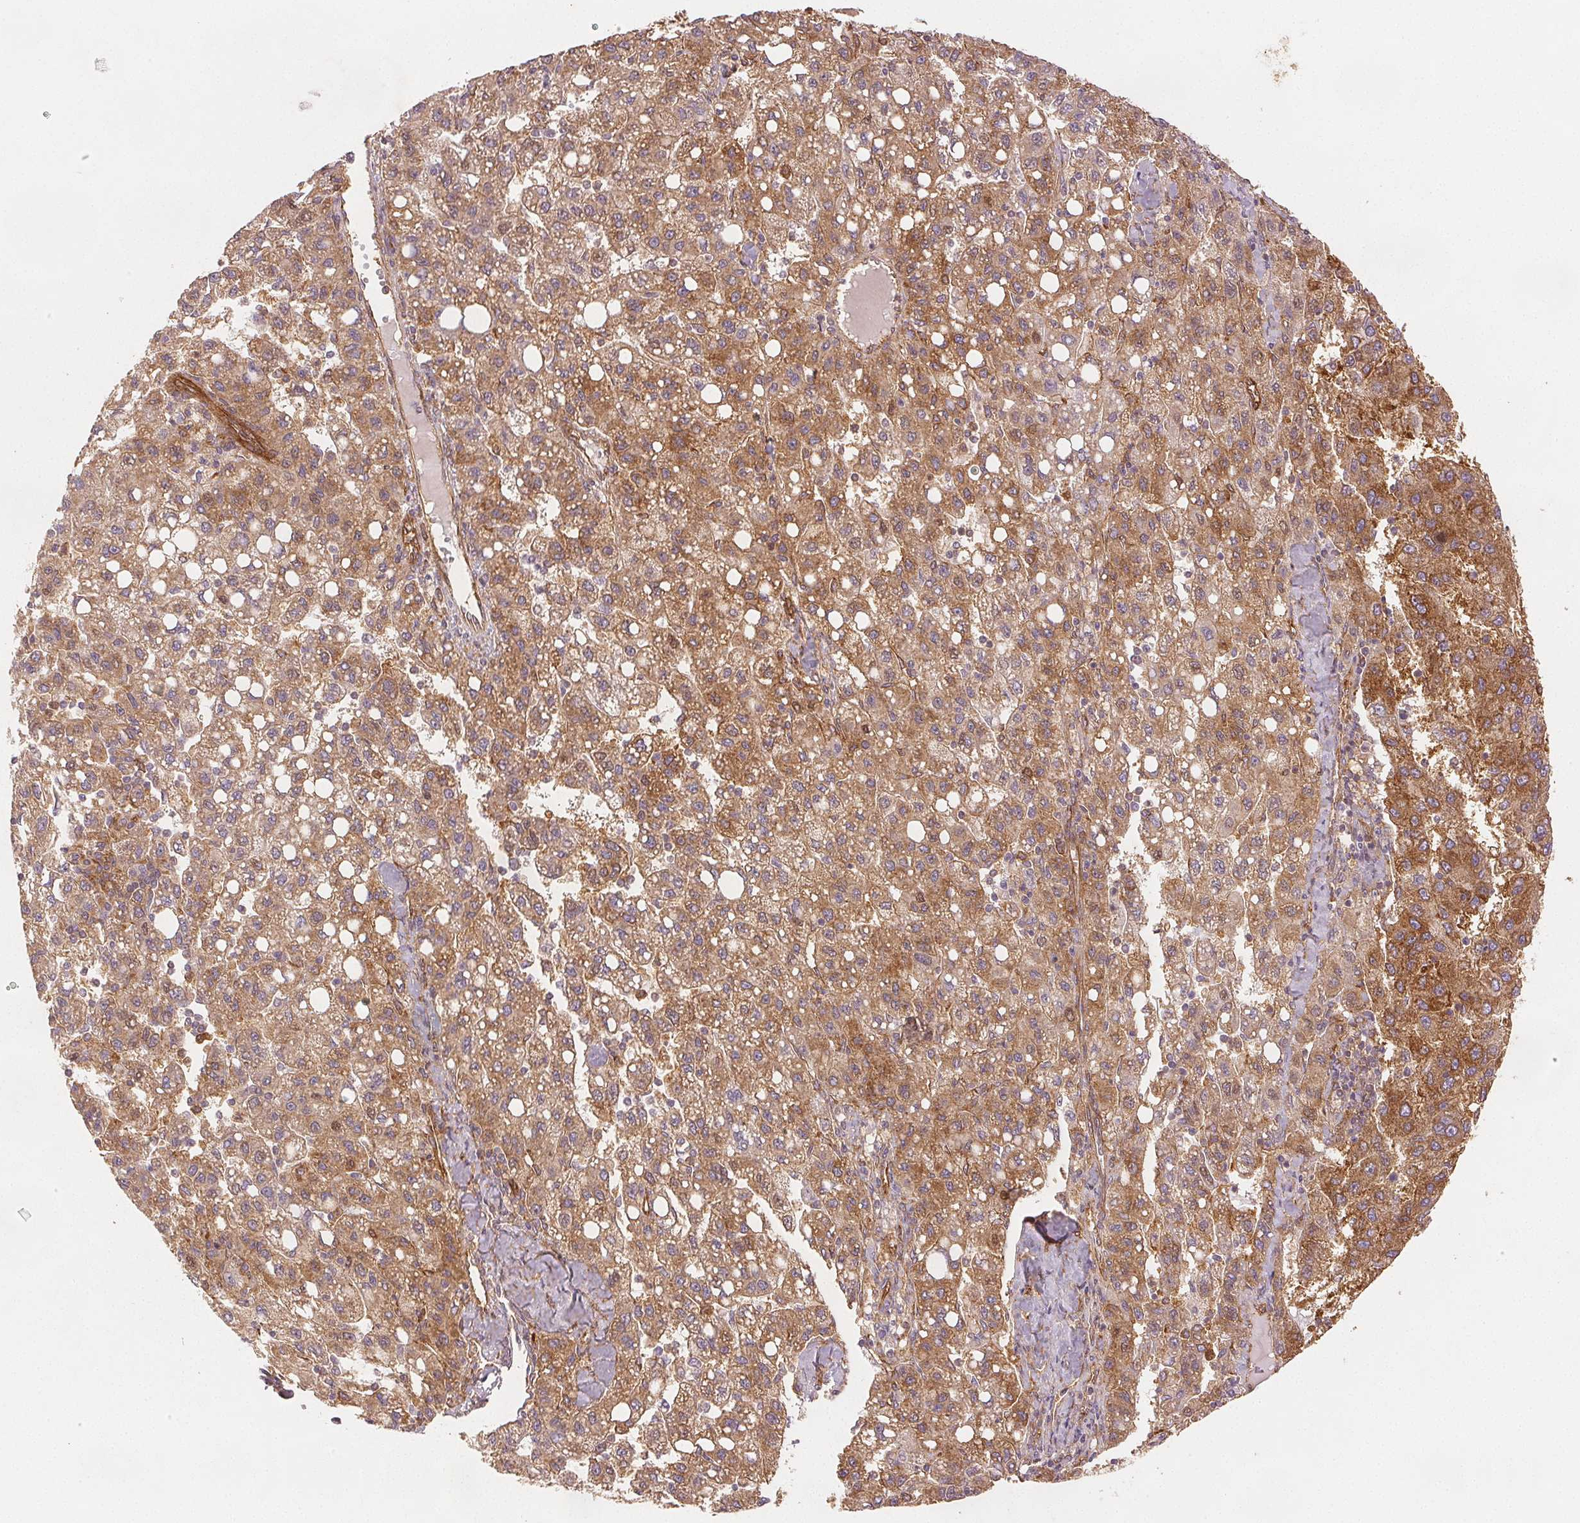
{"staining": {"intensity": "moderate", "quantity": ">75%", "location": "cytoplasmic/membranous"}, "tissue": "liver cancer", "cell_type": "Tumor cells", "image_type": "cancer", "snomed": [{"axis": "morphology", "description": "Carcinoma, Hepatocellular, NOS"}, {"axis": "topography", "description": "Liver"}], "caption": "IHC of liver cancer (hepatocellular carcinoma) reveals medium levels of moderate cytoplasmic/membranous expression in approximately >75% of tumor cells.", "gene": "DIAPH2", "patient": {"sex": "female", "age": 82}}